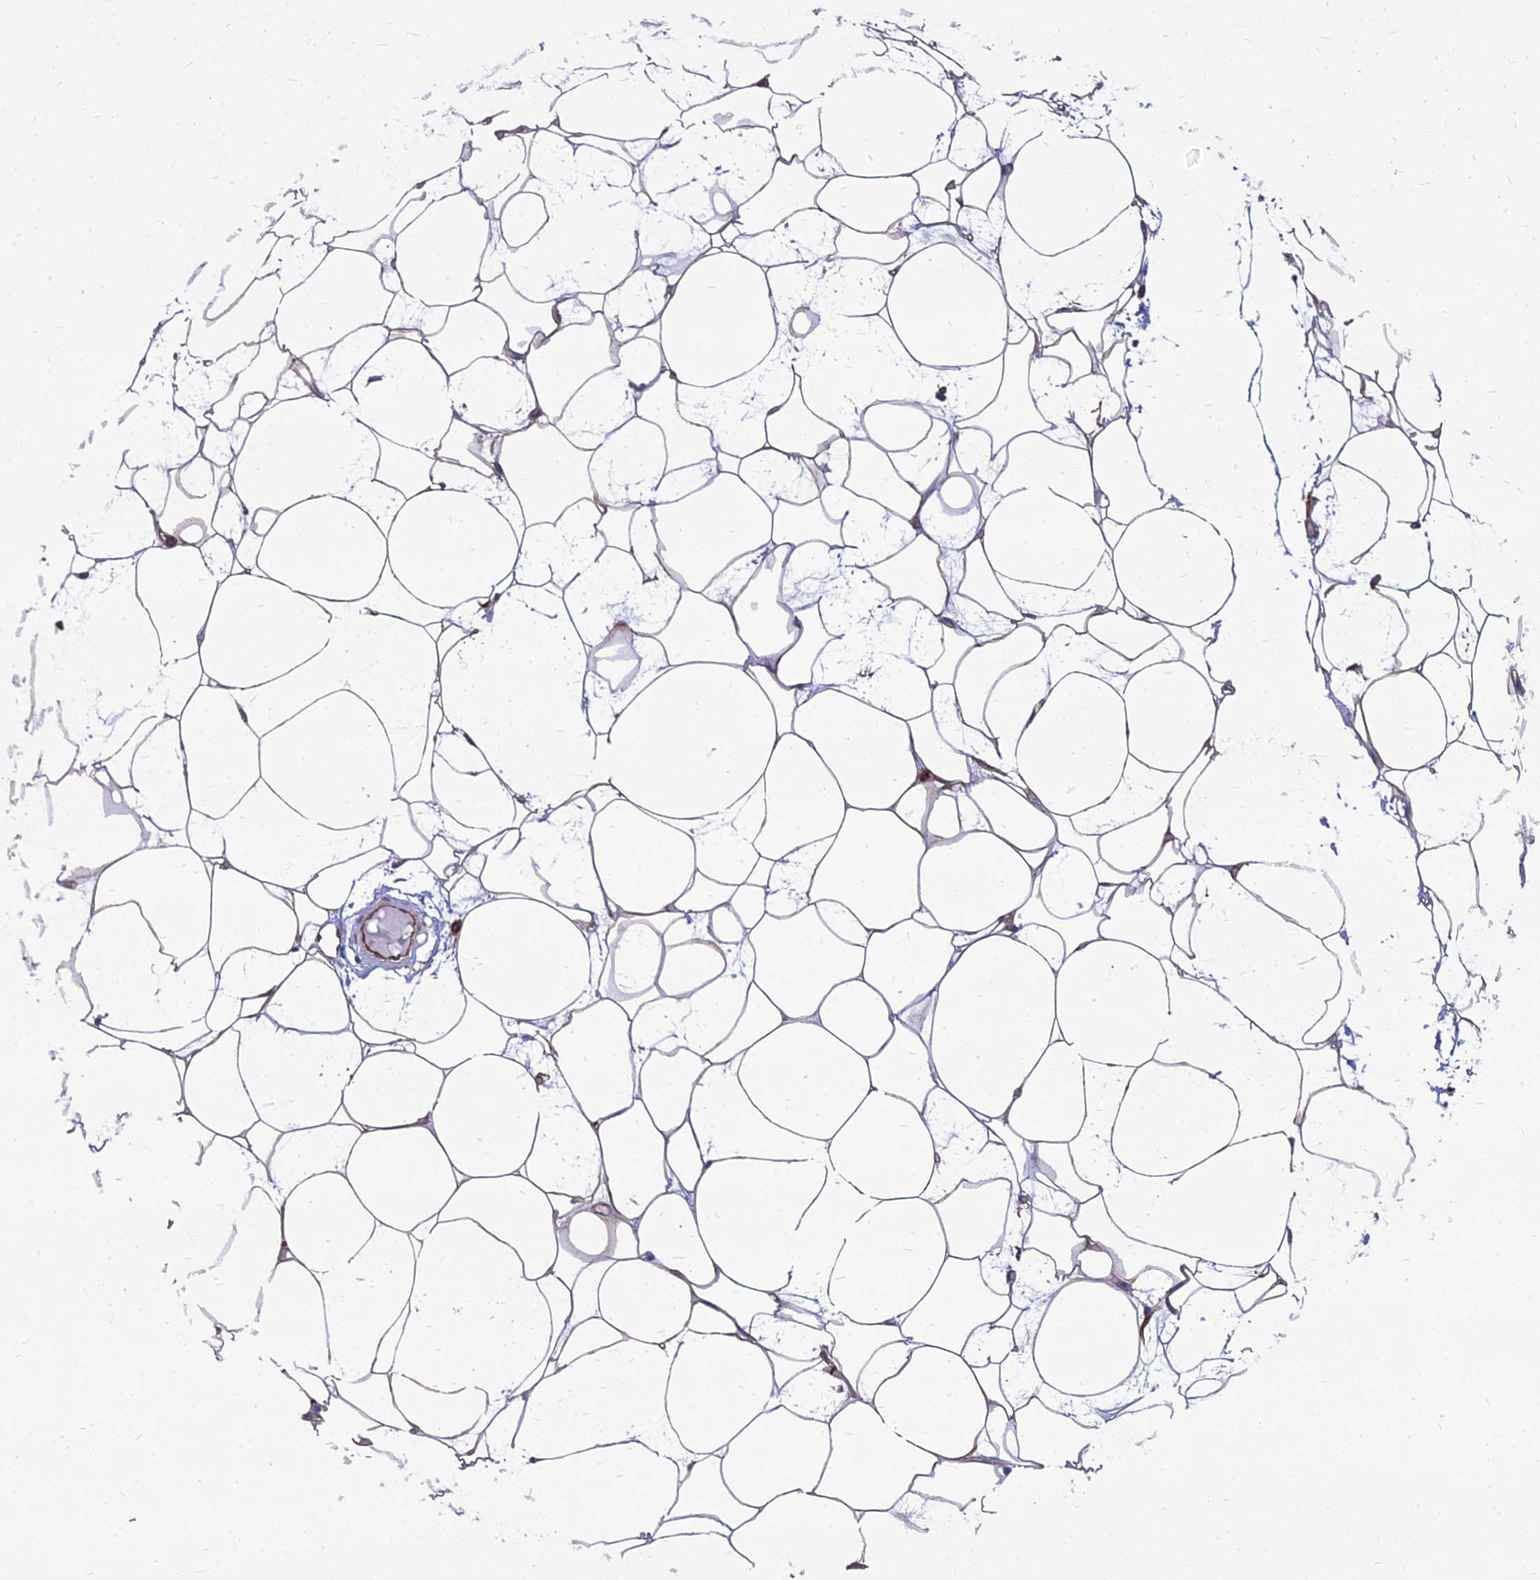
{"staining": {"intensity": "moderate", "quantity": "25%-75%", "location": "cytoplasmic/membranous"}, "tissue": "adipose tissue", "cell_type": "Adipocytes", "image_type": "normal", "snomed": [{"axis": "morphology", "description": "Normal tissue, NOS"}, {"axis": "topography", "description": "Breast"}], "caption": "Adipose tissue stained with DAB (3,3'-diaminobenzidine) immunohistochemistry exhibits medium levels of moderate cytoplasmic/membranous expression in approximately 25%-75% of adipocytes. Immunohistochemistry (ihc) stains the protein of interest in brown and the nuclei are stained blue.", "gene": "PSMD11", "patient": {"sex": "female", "age": 23}}